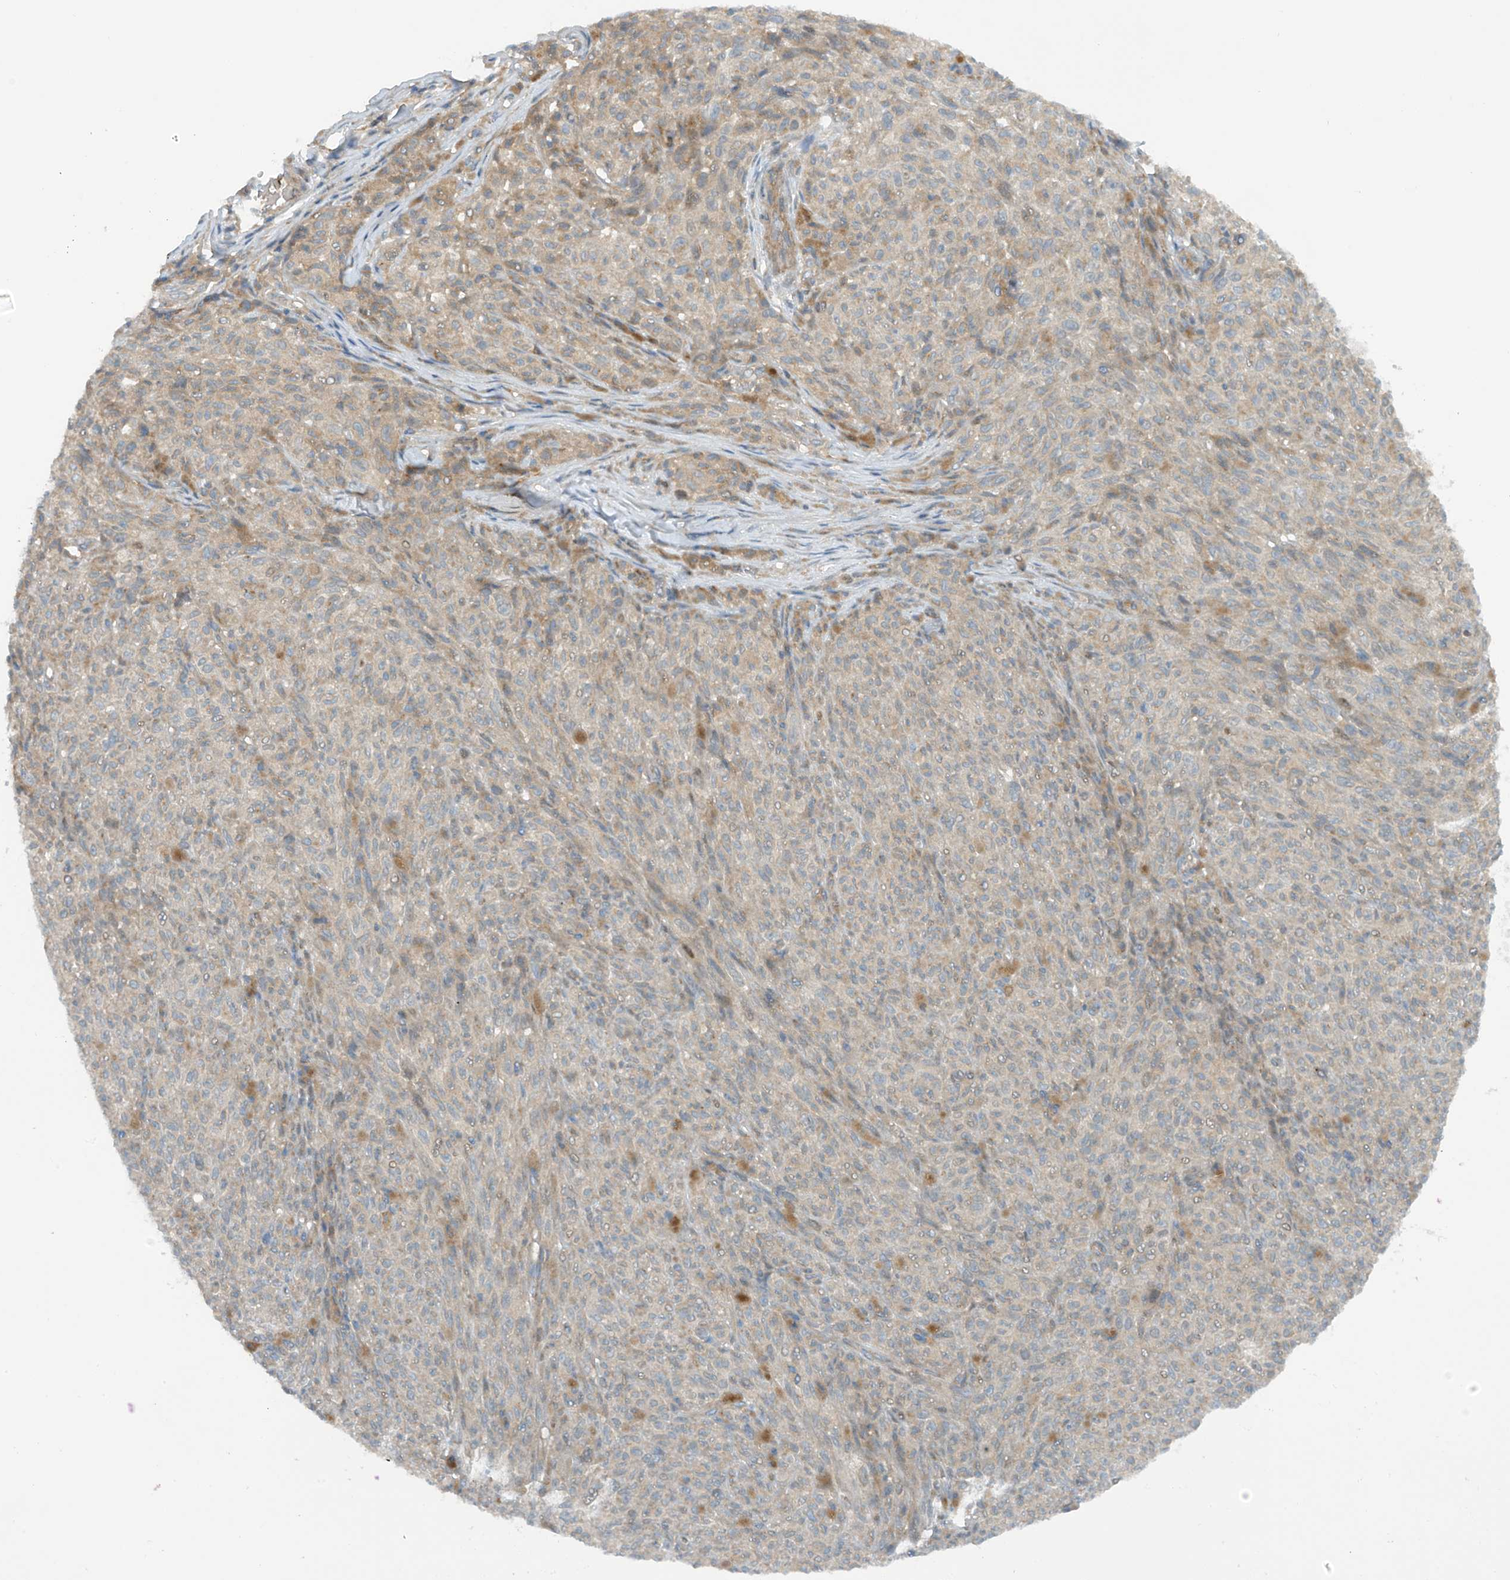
{"staining": {"intensity": "negative", "quantity": "none", "location": "none"}, "tissue": "melanoma", "cell_type": "Tumor cells", "image_type": "cancer", "snomed": [{"axis": "morphology", "description": "Malignant melanoma, NOS"}, {"axis": "topography", "description": "Skin"}], "caption": "Immunohistochemistry (IHC) of human melanoma exhibits no expression in tumor cells.", "gene": "FSD1L", "patient": {"sex": "female", "age": 82}}